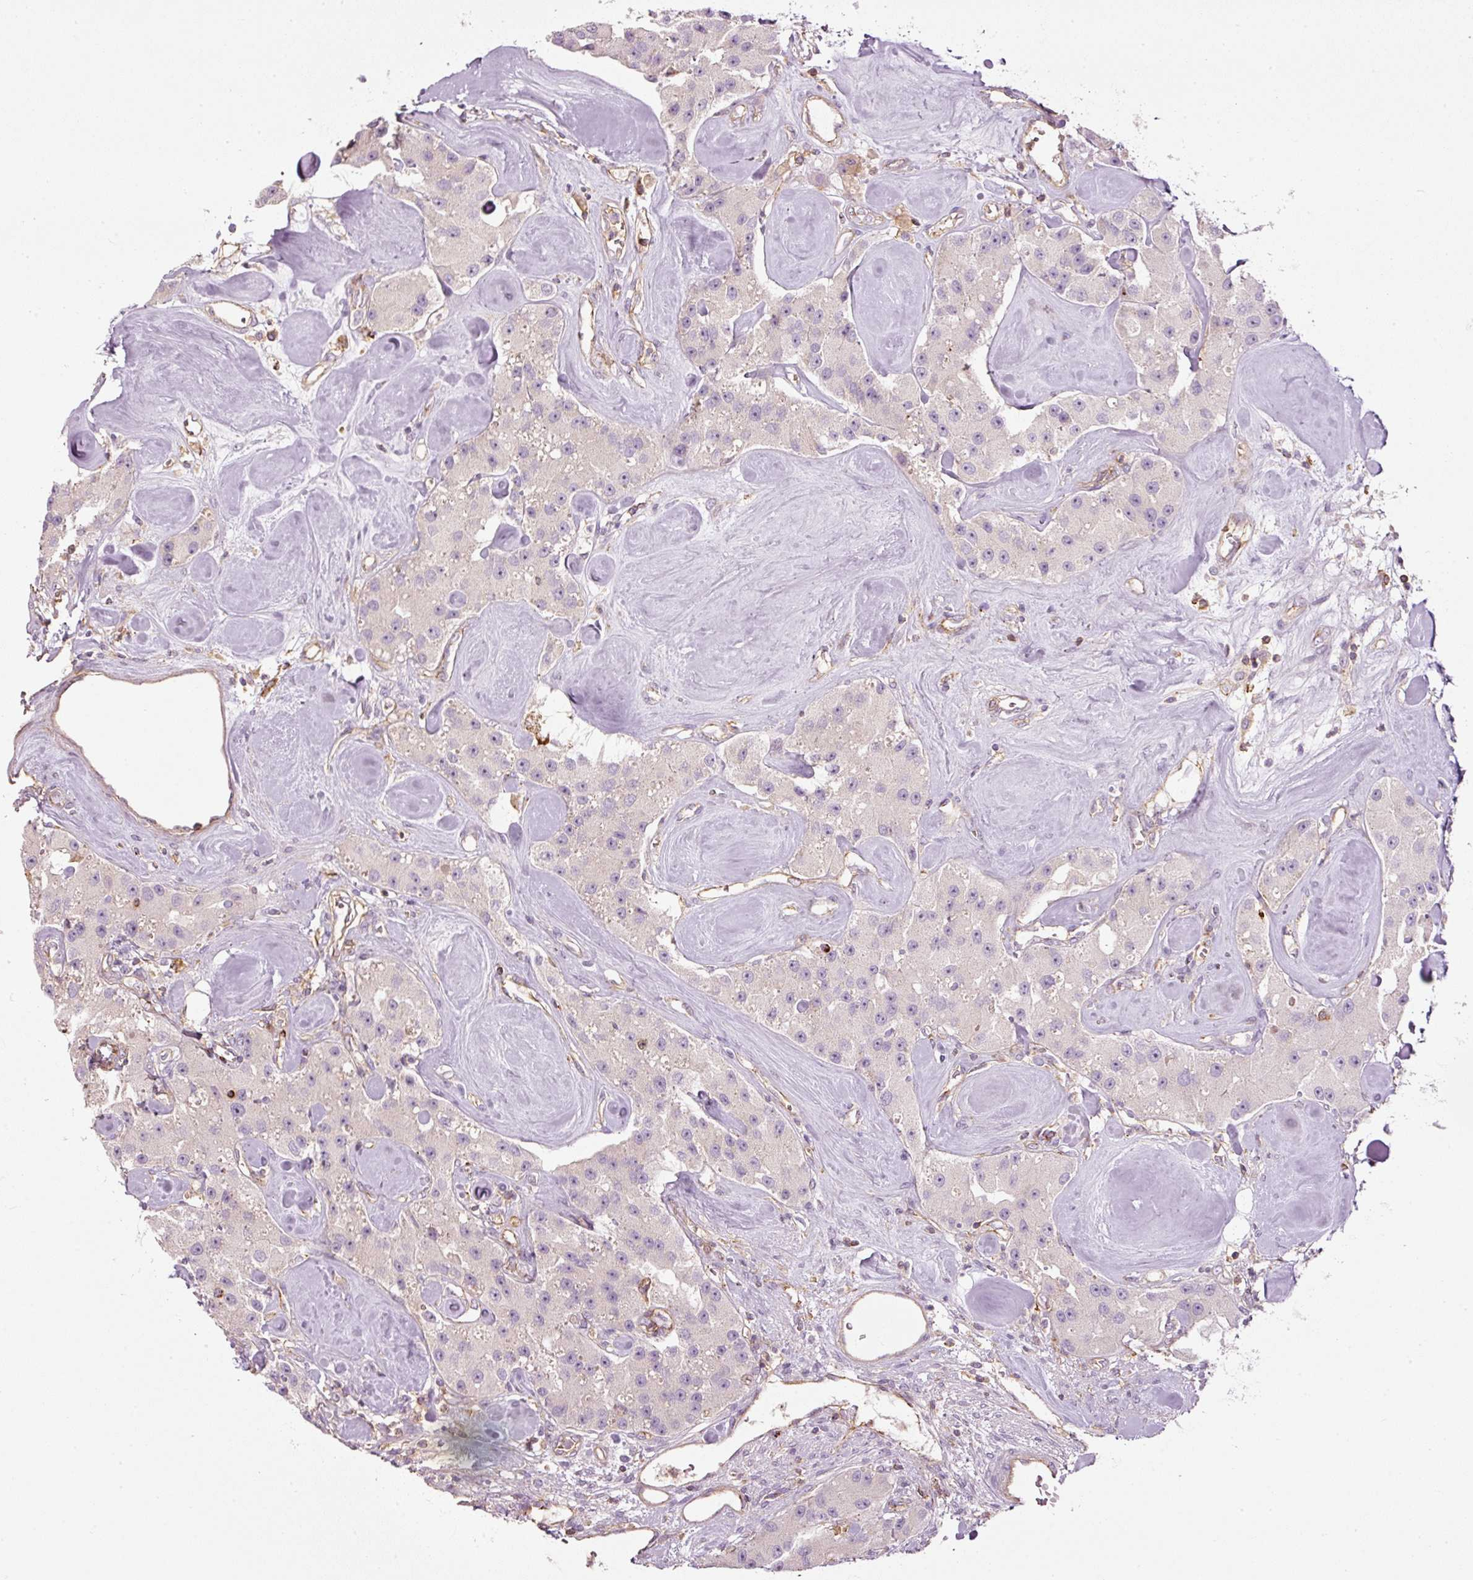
{"staining": {"intensity": "negative", "quantity": "none", "location": "none"}, "tissue": "carcinoid", "cell_type": "Tumor cells", "image_type": "cancer", "snomed": [{"axis": "morphology", "description": "Carcinoid, malignant, NOS"}, {"axis": "topography", "description": "Pancreas"}], "caption": "DAB immunohistochemical staining of human carcinoid reveals no significant expression in tumor cells.", "gene": "SIPA1", "patient": {"sex": "male", "age": 41}}